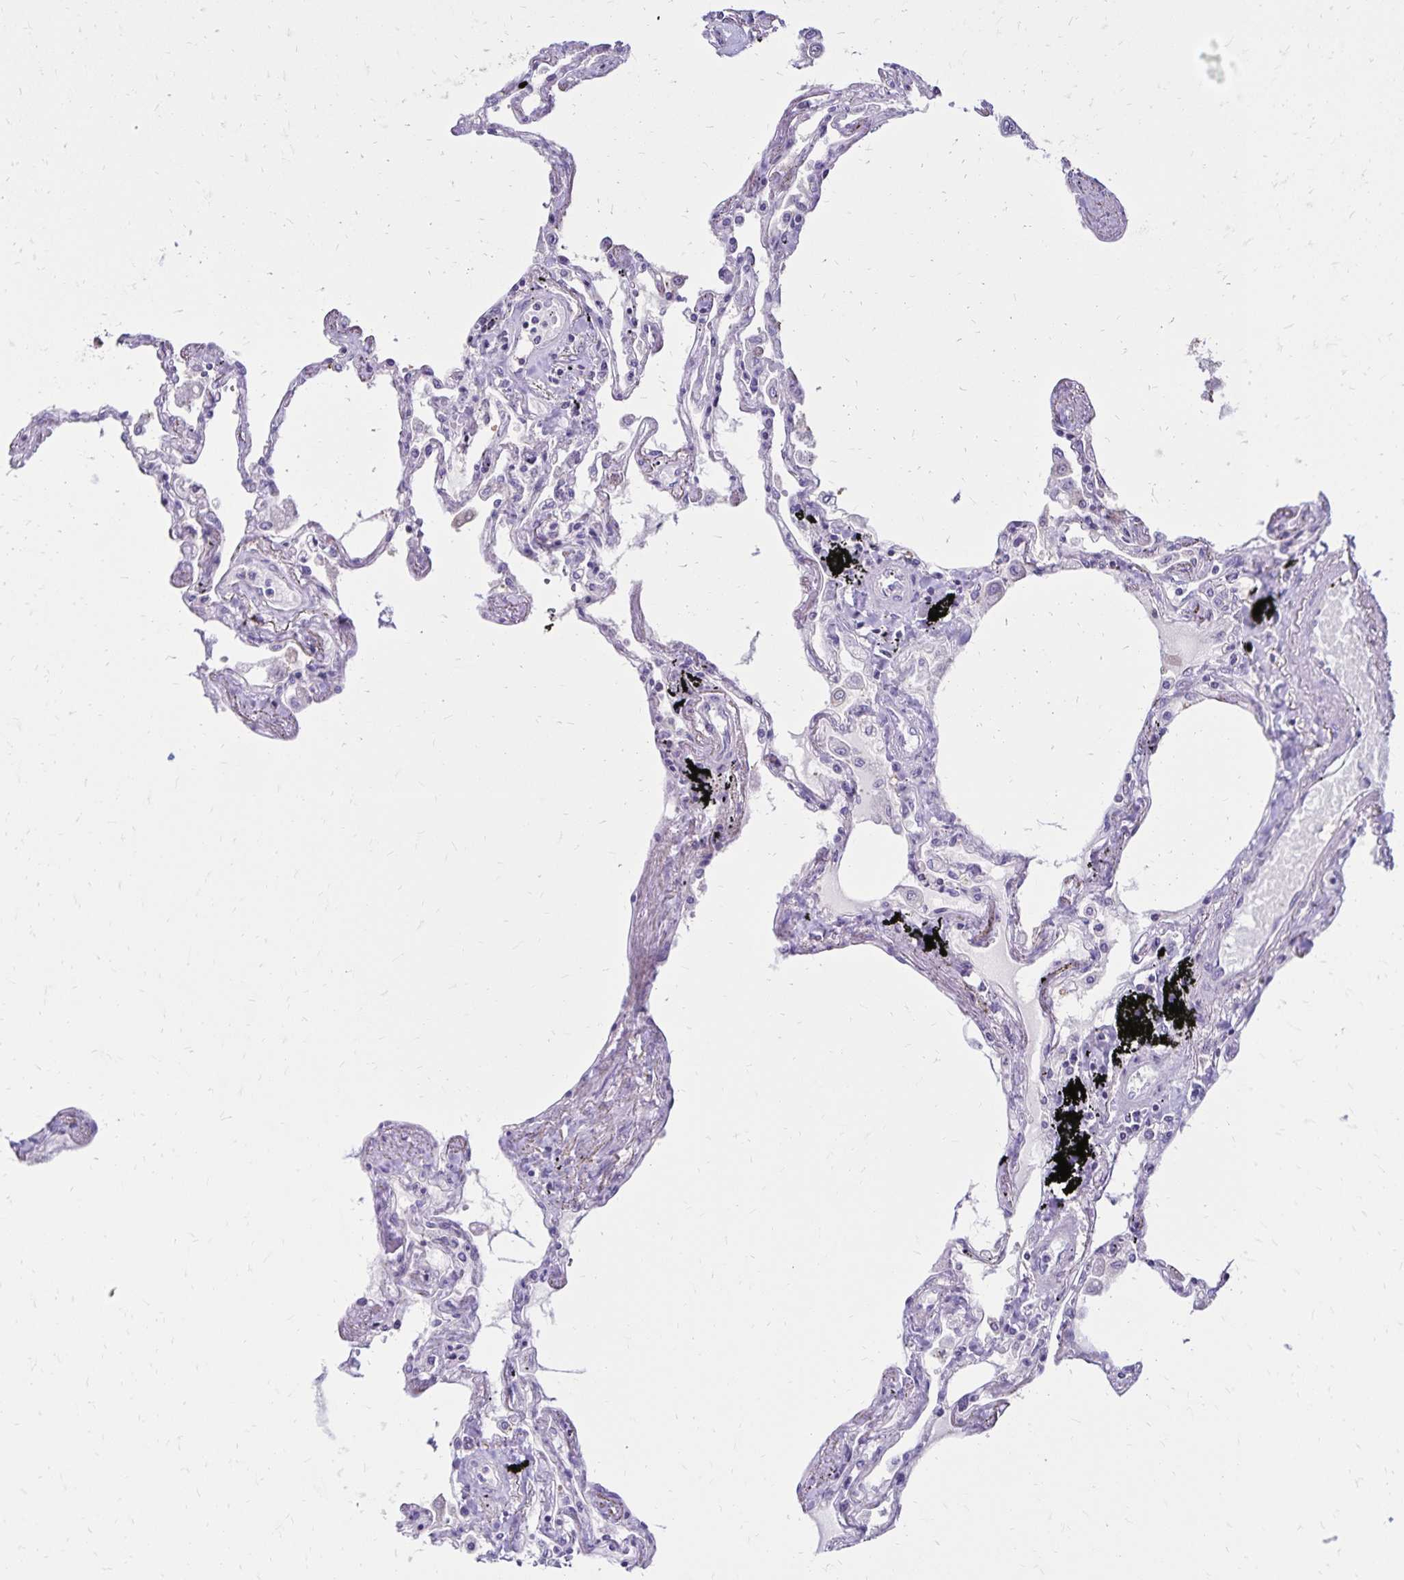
{"staining": {"intensity": "negative", "quantity": "none", "location": "none"}, "tissue": "lung", "cell_type": "Alveolar cells", "image_type": "normal", "snomed": [{"axis": "morphology", "description": "Normal tissue, NOS"}, {"axis": "morphology", "description": "Adenocarcinoma, NOS"}, {"axis": "topography", "description": "Cartilage tissue"}, {"axis": "topography", "description": "Lung"}], "caption": "Lung stained for a protein using immunohistochemistry demonstrates no expression alveolar cells.", "gene": "SH3GL3", "patient": {"sex": "female", "age": 67}}